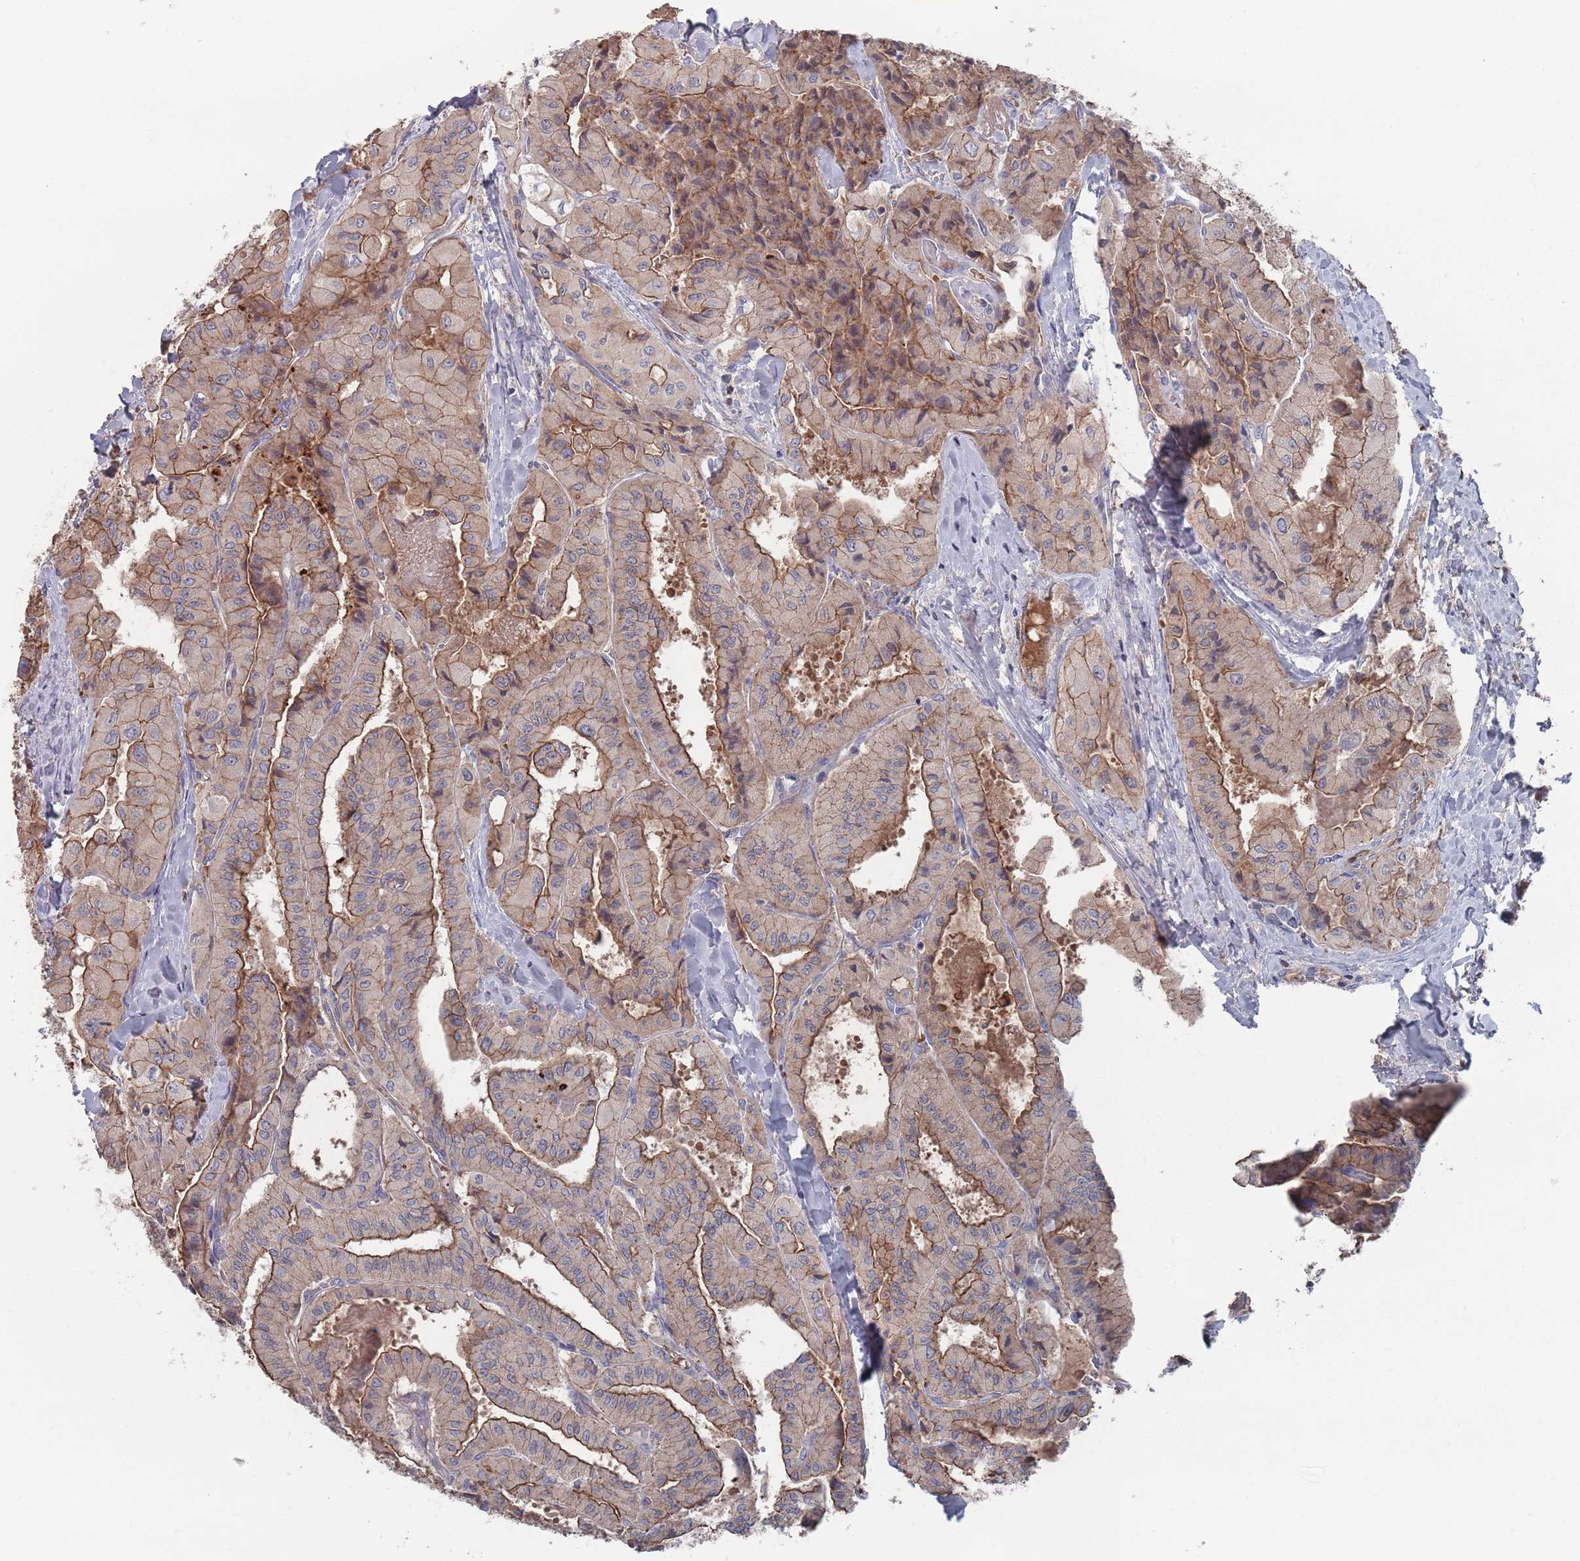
{"staining": {"intensity": "moderate", "quantity": "25%-75%", "location": "cytoplasmic/membranous"}, "tissue": "thyroid cancer", "cell_type": "Tumor cells", "image_type": "cancer", "snomed": [{"axis": "morphology", "description": "Normal tissue, NOS"}, {"axis": "morphology", "description": "Papillary adenocarcinoma, NOS"}, {"axis": "topography", "description": "Thyroid gland"}], "caption": "IHC photomicrograph of neoplastic tissue: human thyroid papillary adenocarcinoma stained using IHC demonstrates medium levels of moderate protein expression localized specifically in the cytoplasmic/membranous of tumor cells, appearing as a cytoplasmic/membranous brown color.", "gene": "PLEKHA4", "patient": {"sex": "female", "age": 59}}